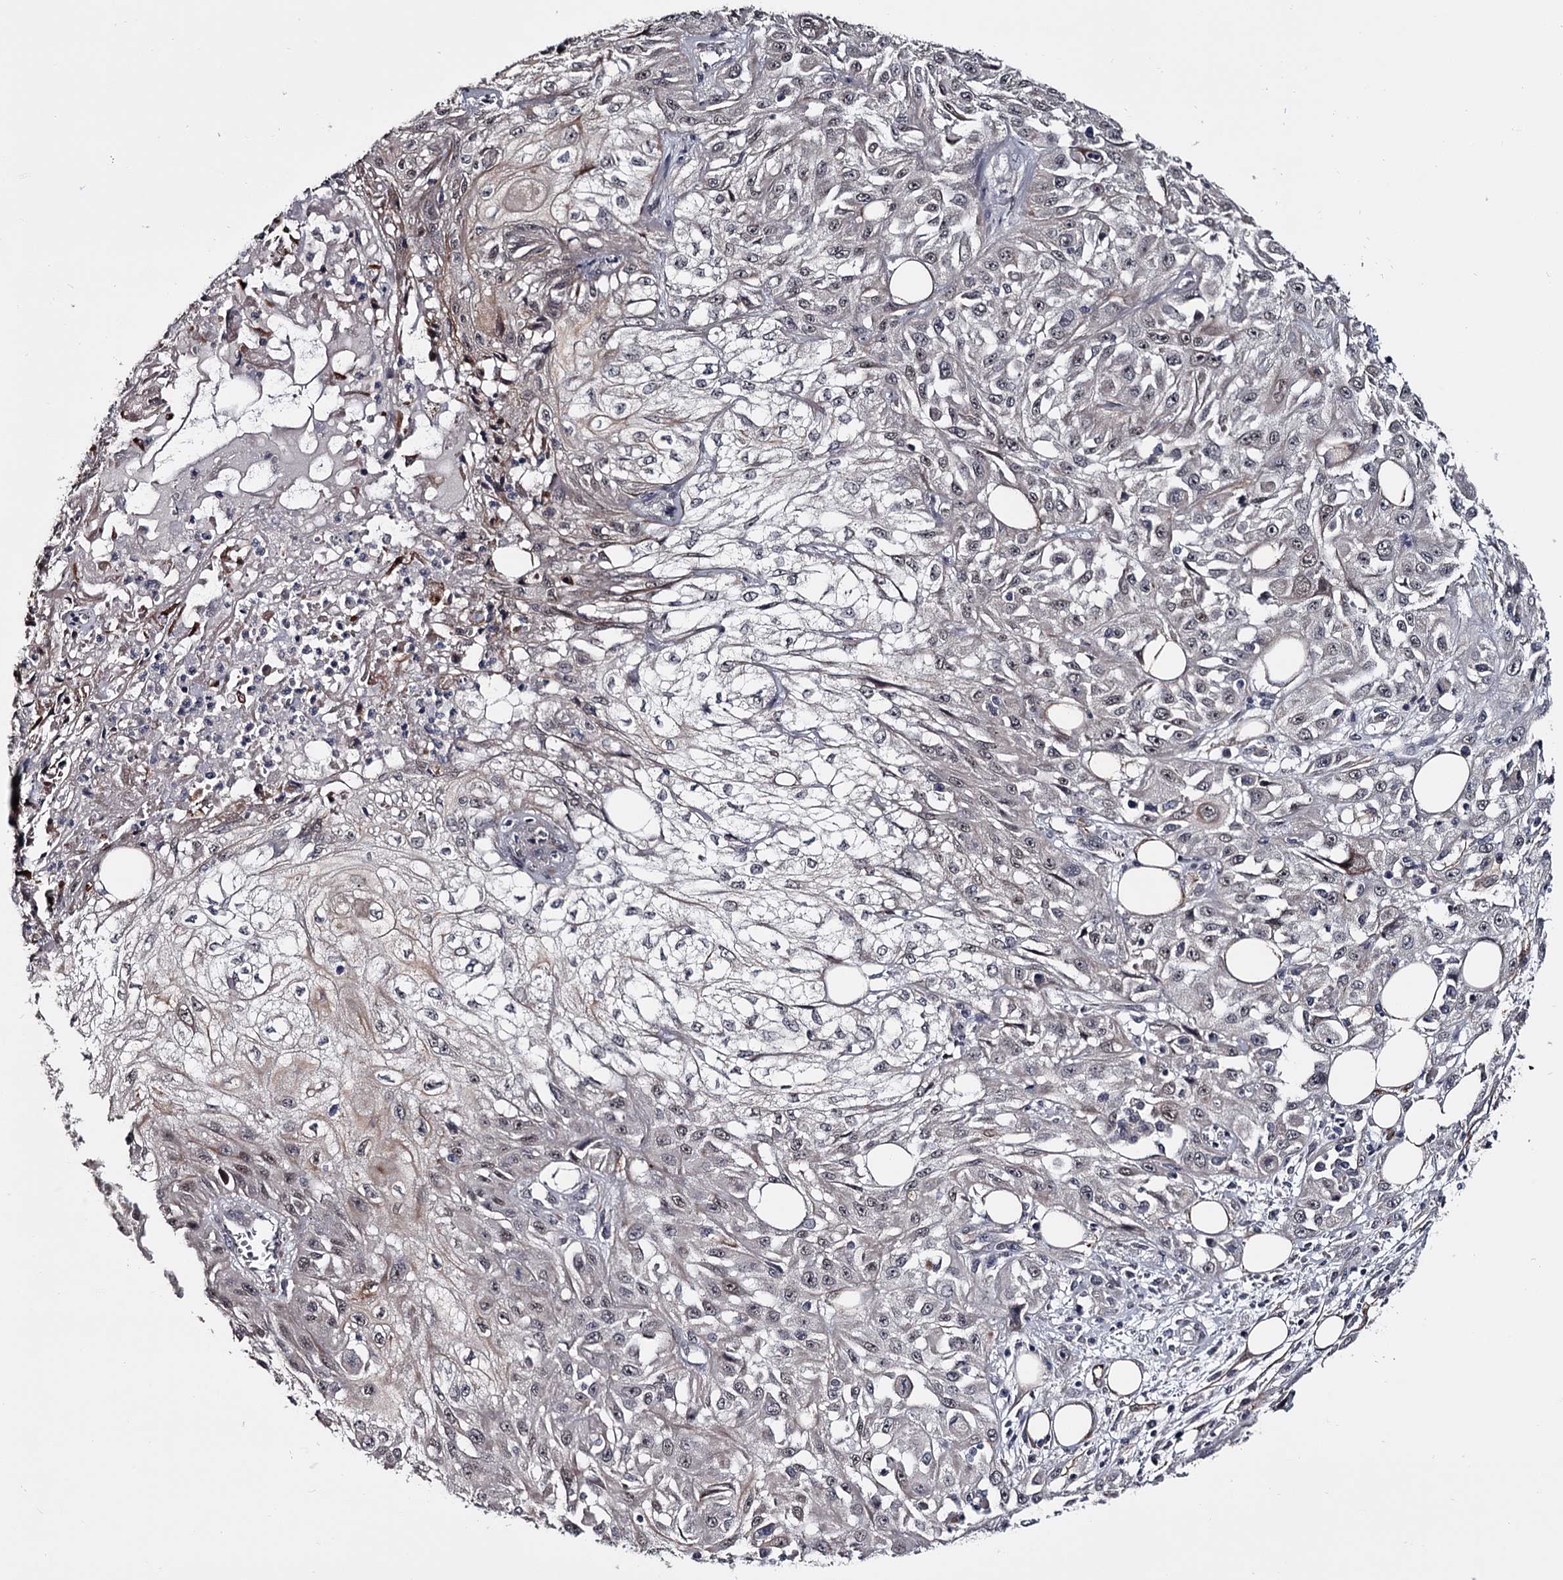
{"staining": {"intensity": "weak", "quantity": ">75%", "location": "nuclear"}, "tissue": "skin cancer", "cell_type": "Tumor cells", "image_type": "cancer", "snomed": [{"axis": "morphology", "description": "Squamous cell carcinoma, NOS"}, {"axis": "morphology", "description": "Squamous cell carcinoma, metastatic, NOS"}, {"axis": "topography", "description": "Skin"}, {"axis": "topography", "description": "Lymph node"}], "caption": "IHC micrograph of skin cancer (squamous cell carcinoma) stained for a protein (brown), which displays low levels of weak nuclear expression in about >75% of tumor cells.", "gene": "PRPF40B", "patient": {"sex": "male", "age": 75}}